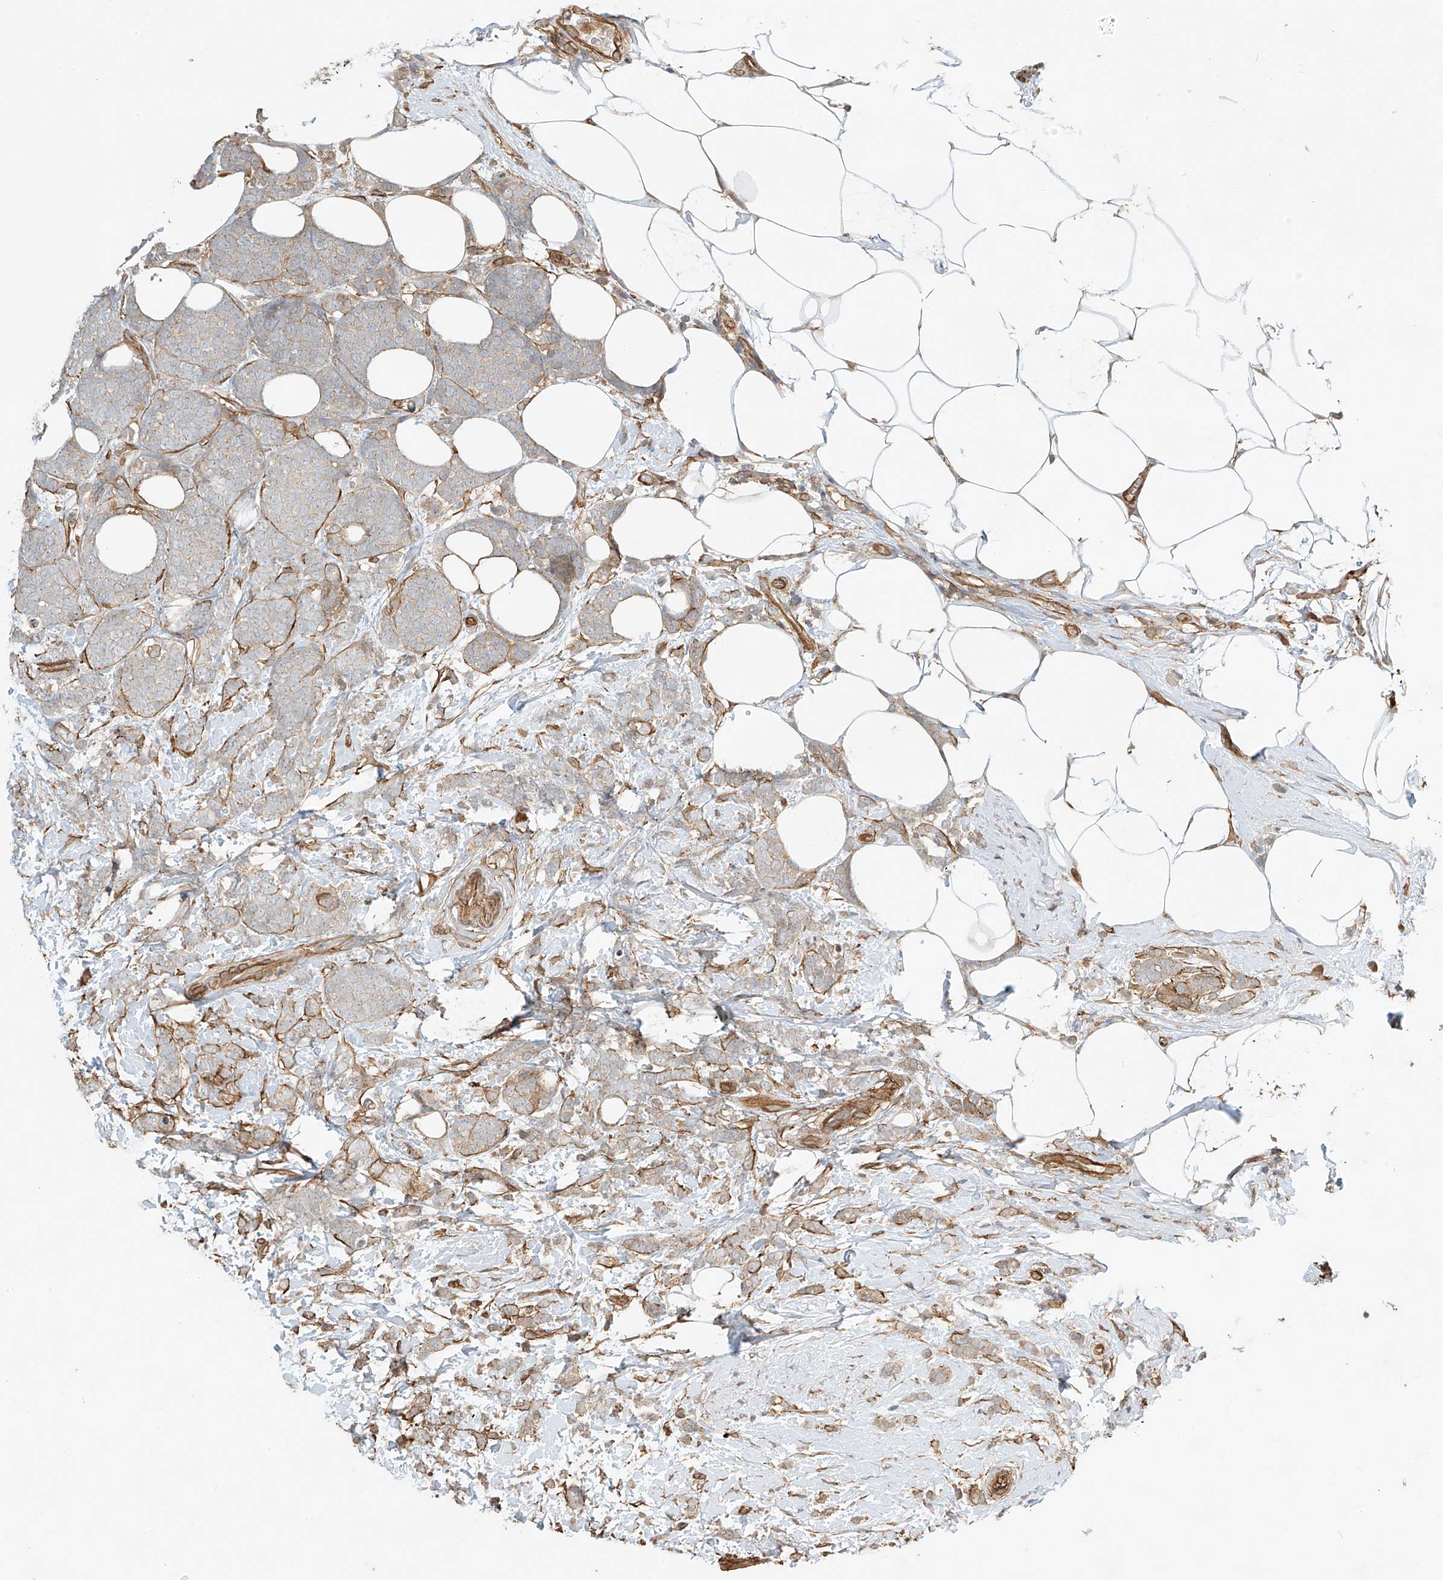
{"staining": {"intensity": "weak", "quantity": "25%-75%", "location": "cytoplasmic/membranous"}, "tissue": "breast cancer", "cell_type": "Tumor cells", "image_type": "cancer", "snomed": [{"axis": "morphology", "description": "Lobular carcinoma"}, {"axis": "topography", "description": "Breast"}], "caption": "High-magnification brightfield microscopy of lobular carcinoma (breast) stained with DAB (3,3'-diaminobenzidine) (brown) and counterstained with hematoxylin (blue). tumor cells exhibit weak cytoplasmic/membranous expression is present in about25%-75% of cells. Nuclei are stained in blue.", "gene": "CSMD3", "patient": {"sex": "female", "age": 58}}